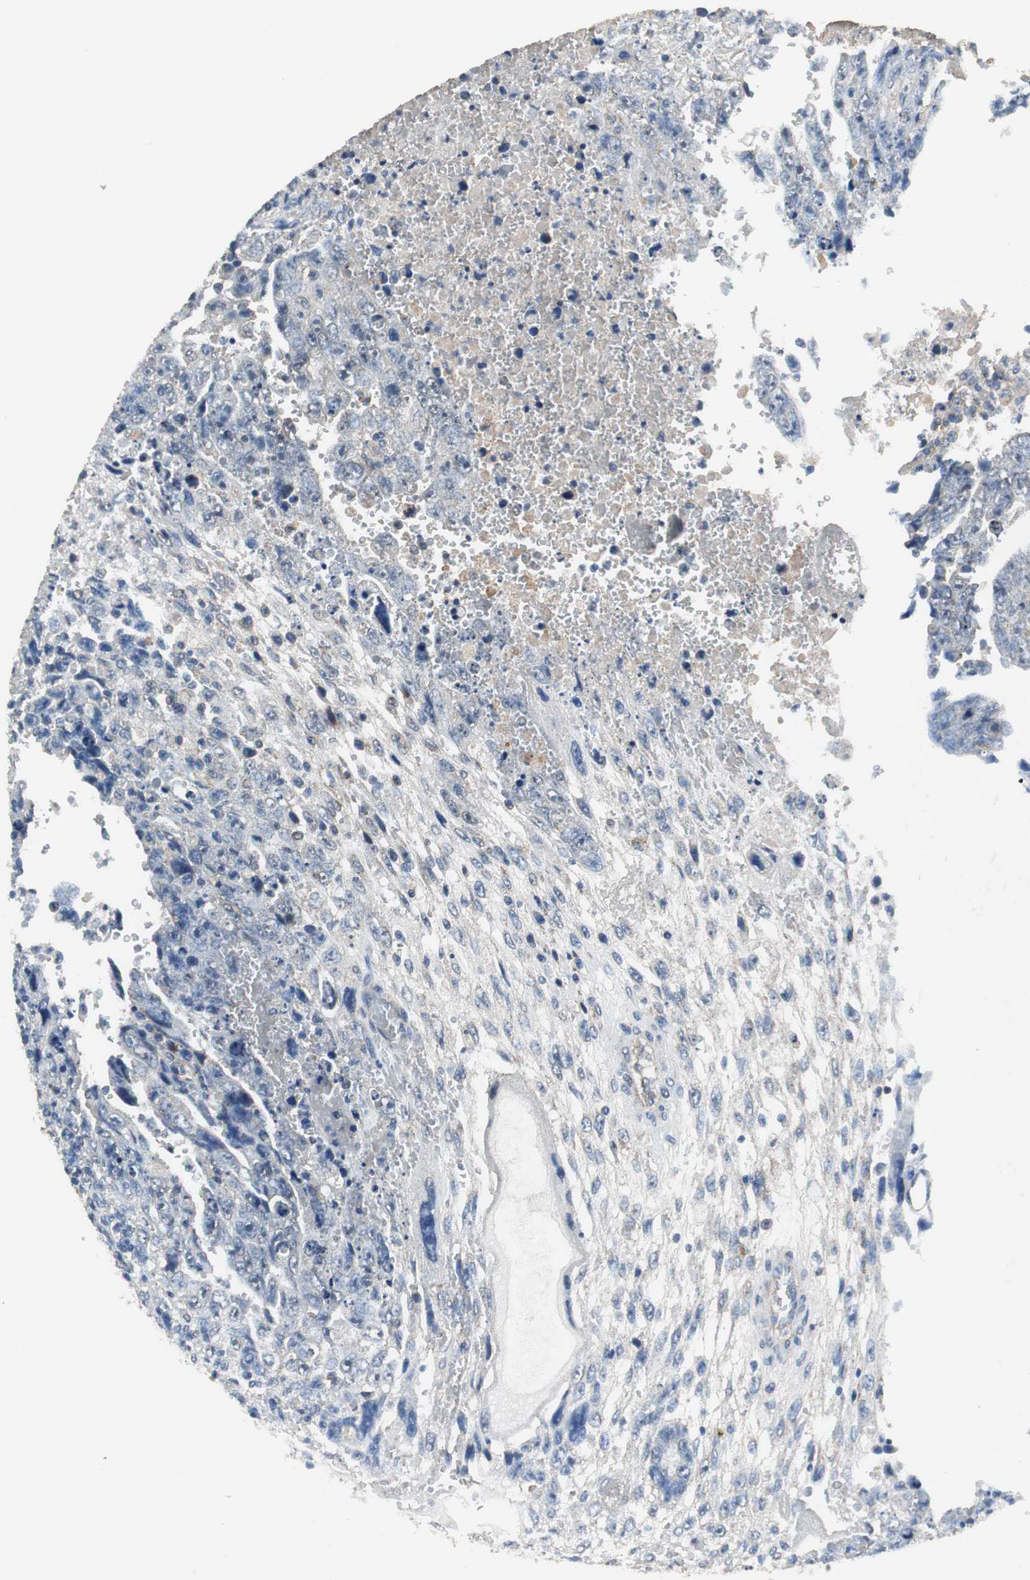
{"staining": {"intensity": "weak", "quantity": "<25%", "location": "cytoplasmic/membranous"}, "tissue": "testis cancer", "cell_type": "Tumor cells", "image_type": "cancer", "snomed": [{"axis": "morphology", "description": "Carcinoma, Embryonal, NOS"}, {"axis": "topography", "description": "Testis"}], "caption": "The image displays no staining of tumor cells in testis cancer.", "gene": "NNT", "patient": {"sex": "male", "age": 28}}